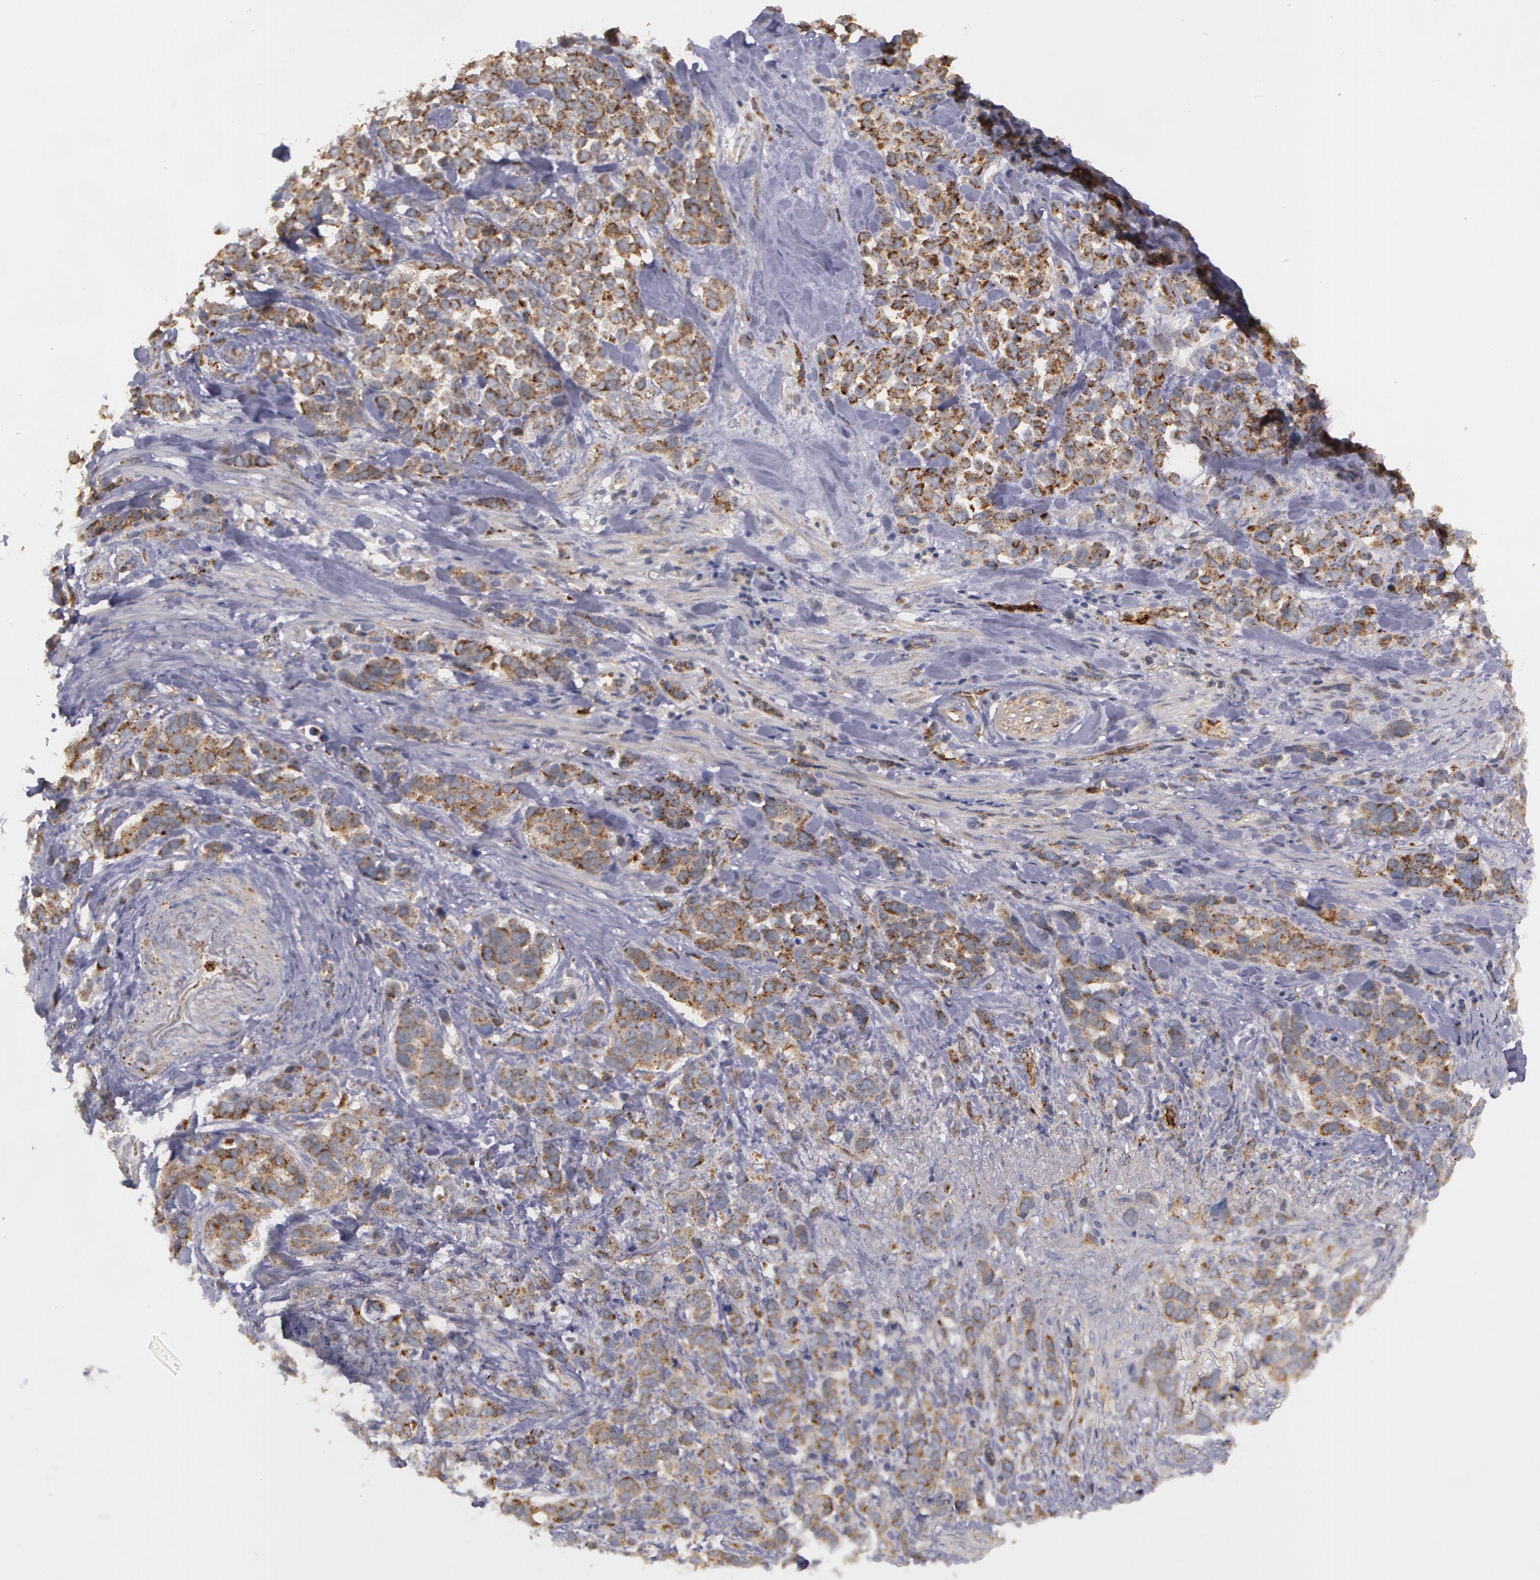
{"staining": {"intensity": "moderate", "quantity": ">75%", "location": "cytoplasmic/membranous"}, "tissue": "stomach cancer", "cell_type": "Tumor cells", "image_type": "cancer", "snomed": [{"axis": "morphology", "description": "Adenocarcinoma, NOS"}, {"axis": "topography", "description": "Stomach, upper"}], "caption": "Protein expression analysis of human stomach adenocarcinoma reveals moderate cytoplasmic/membranous expression in about >75% of tumor cells.", "gene": "FLOT2", "patient": {"sex": "male", "age": 71}}